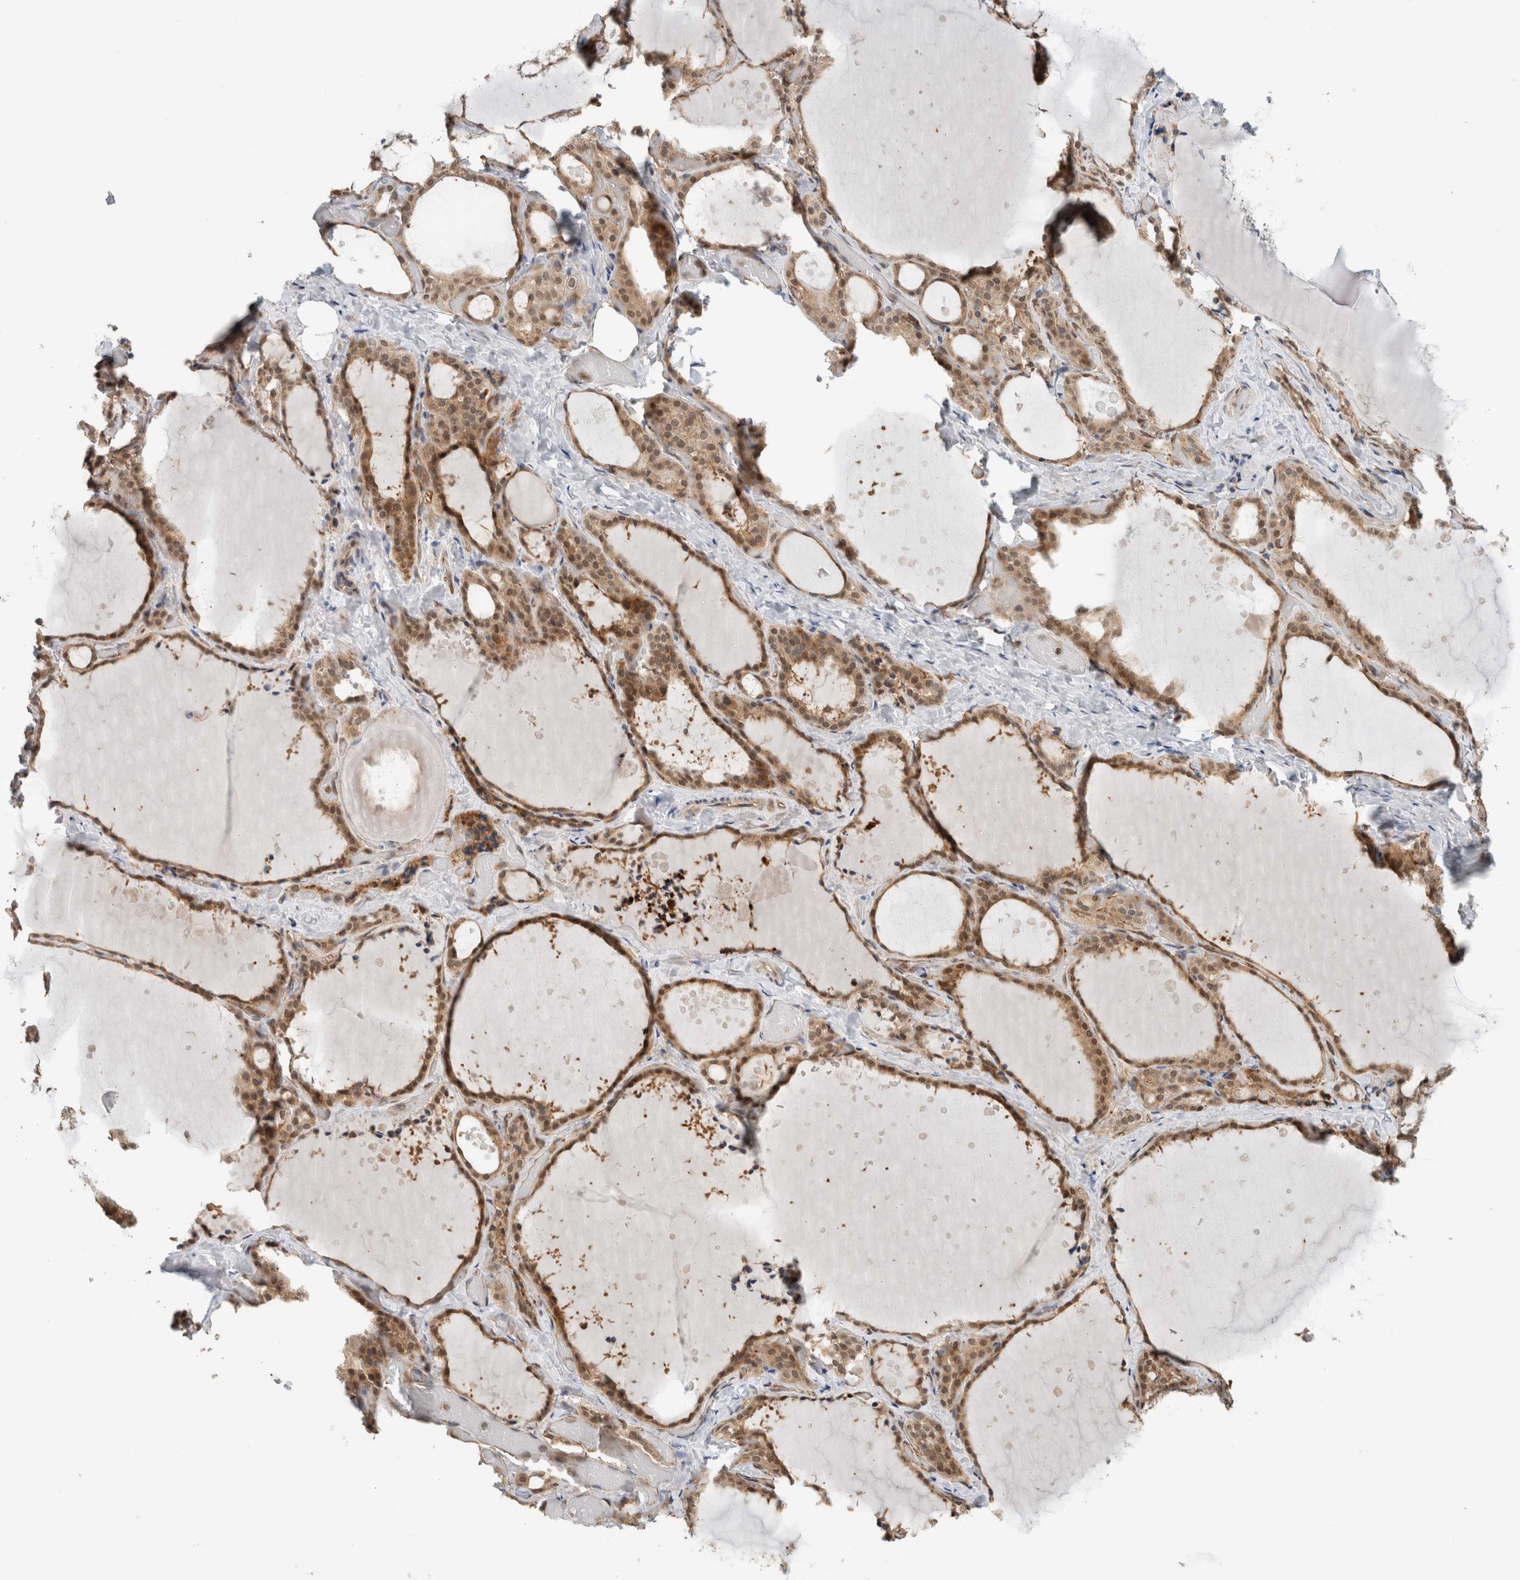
{"staining": {"intensity": "moderate", "quantity": ">75%", "location": "cytoplasmic/membranous"}, "tissue": "thyroid gland", "cell_type": "Glandular cells", "image_type": "normal", "snomed": [{"axis": "morphology", "description": "Normal tissue, NOS"}, {"axis": "topography", "description": "Thyroid gland"}], "caption": "This micrograph shows immunohistochemistry (IHC) staining of benign human thyroid gland, with medium moderate cytoplasmic/membranous positivity in about >75% of glandular cells.", "gene": "PFDN4", "patient": {"sex": "female", "age": 44}}